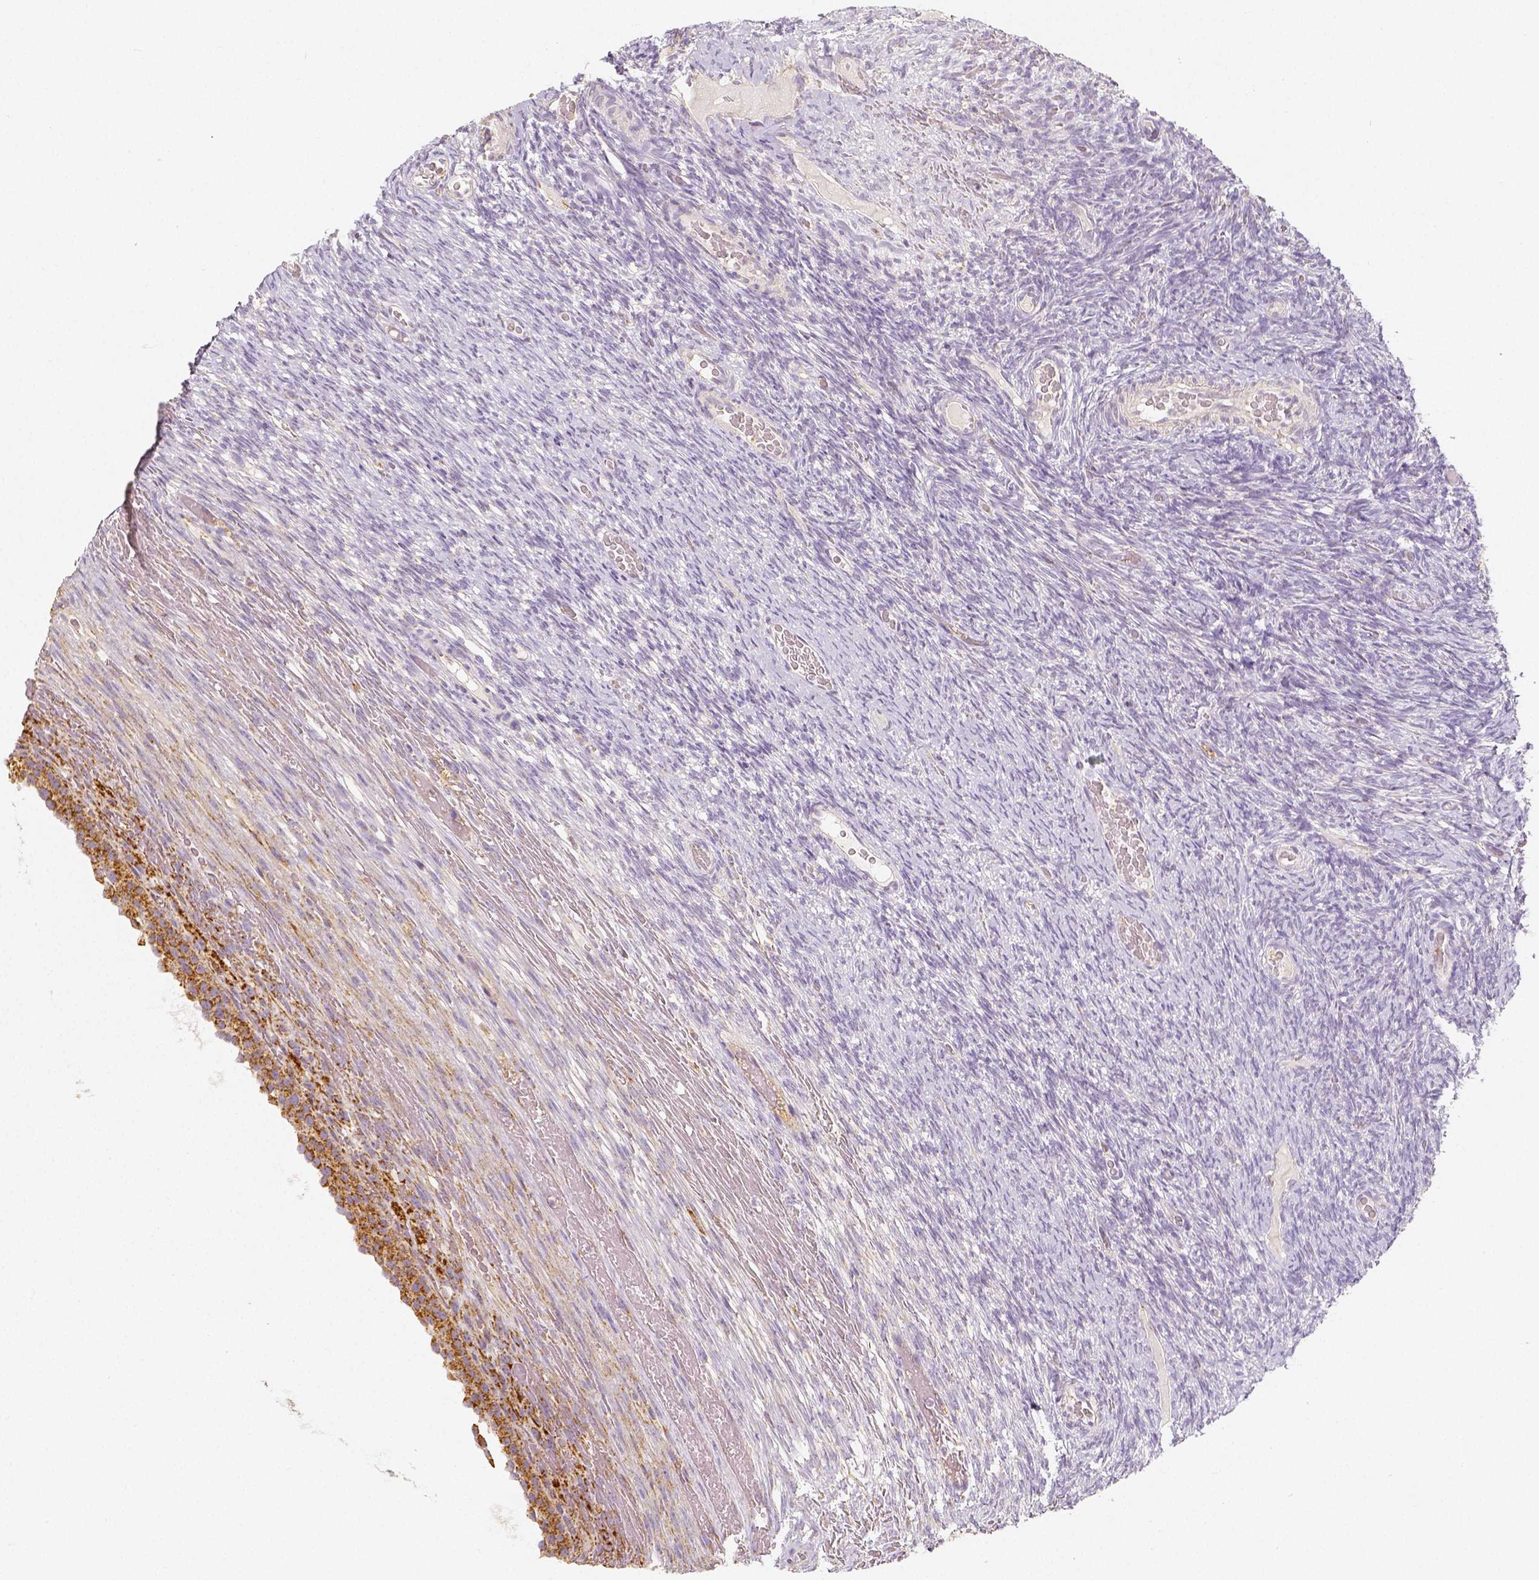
{"staining": {"intensity": "moderate", "quantity": ">75%", "location": "cytoplasmic/membranous"}, "tissue": "ovary", "cell_type": "Follicle cells", "image_type": "normal", "snomed": [{"axis": "morphology", "description": "Normal tissue, NOS"}, {"axis": "topography", "description": "Ovary"}], "caption": "This histopathology image shows immunohistochemistry (IHC) staining of normal human ovary, with medium moderate cytoplasmic/membranous positivity in approximately >75% of follicle cells.", "gene": "PGAM5", "patient": {"sex": "female", "age": 34}}